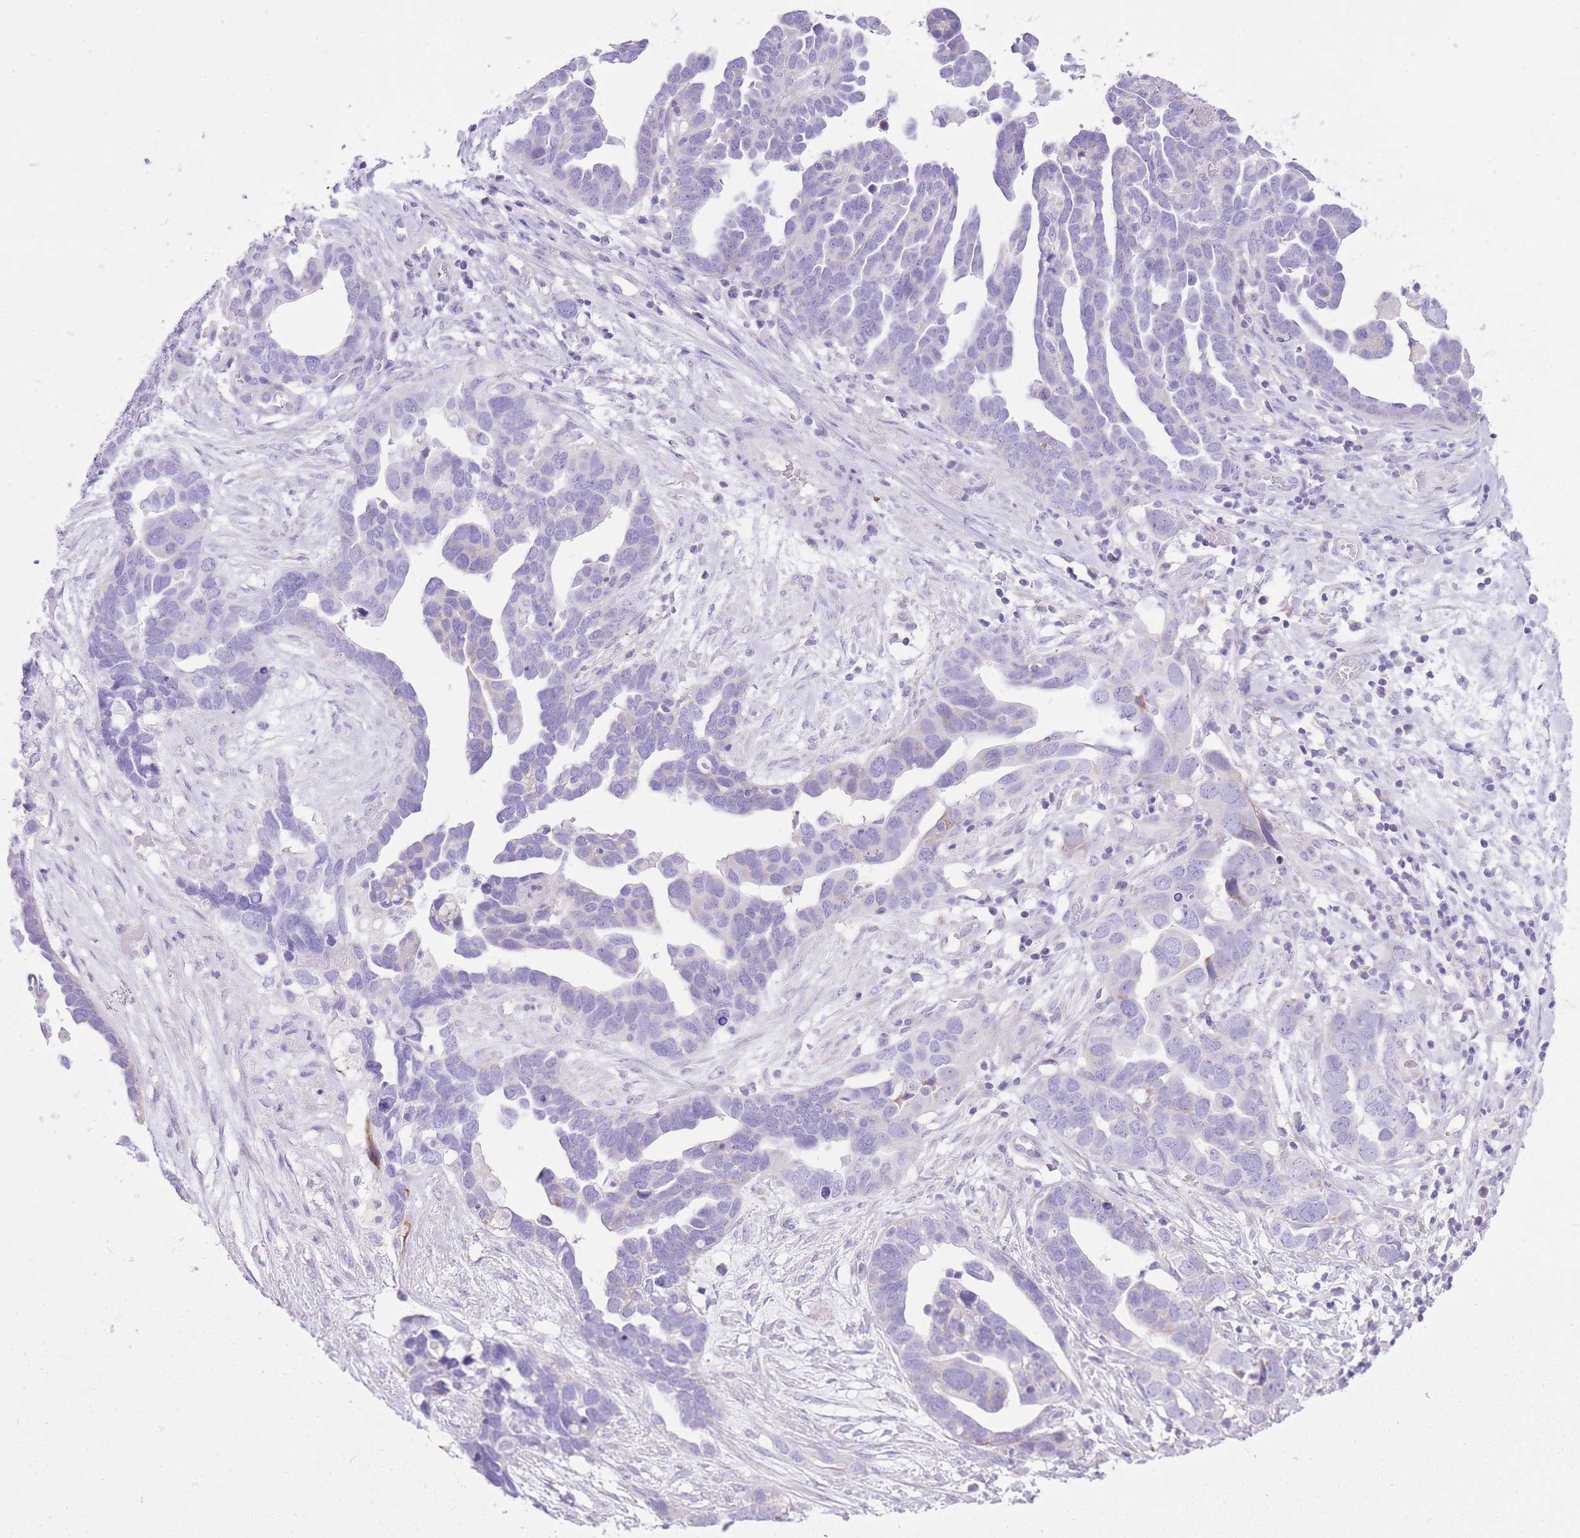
{"staining": {"intensity": "negative", "quantity": "none", "location": "none"}, "tissue": "ovarian cancer", "cell_type": "Tumor cells", "image_type": "cancer", "snomed": [{"axis": "morphology", "description": "Cystadenocarcinoma, serous, NOS"}, {"axis": "topography", "description": "Ovary"}], "caption": "IHC of human ovarian serous cystadenocarcinoma reveals no expression in tumor cells.", "gene": "SLC4A4", "patient": {"sex": "female", "age": 54}}